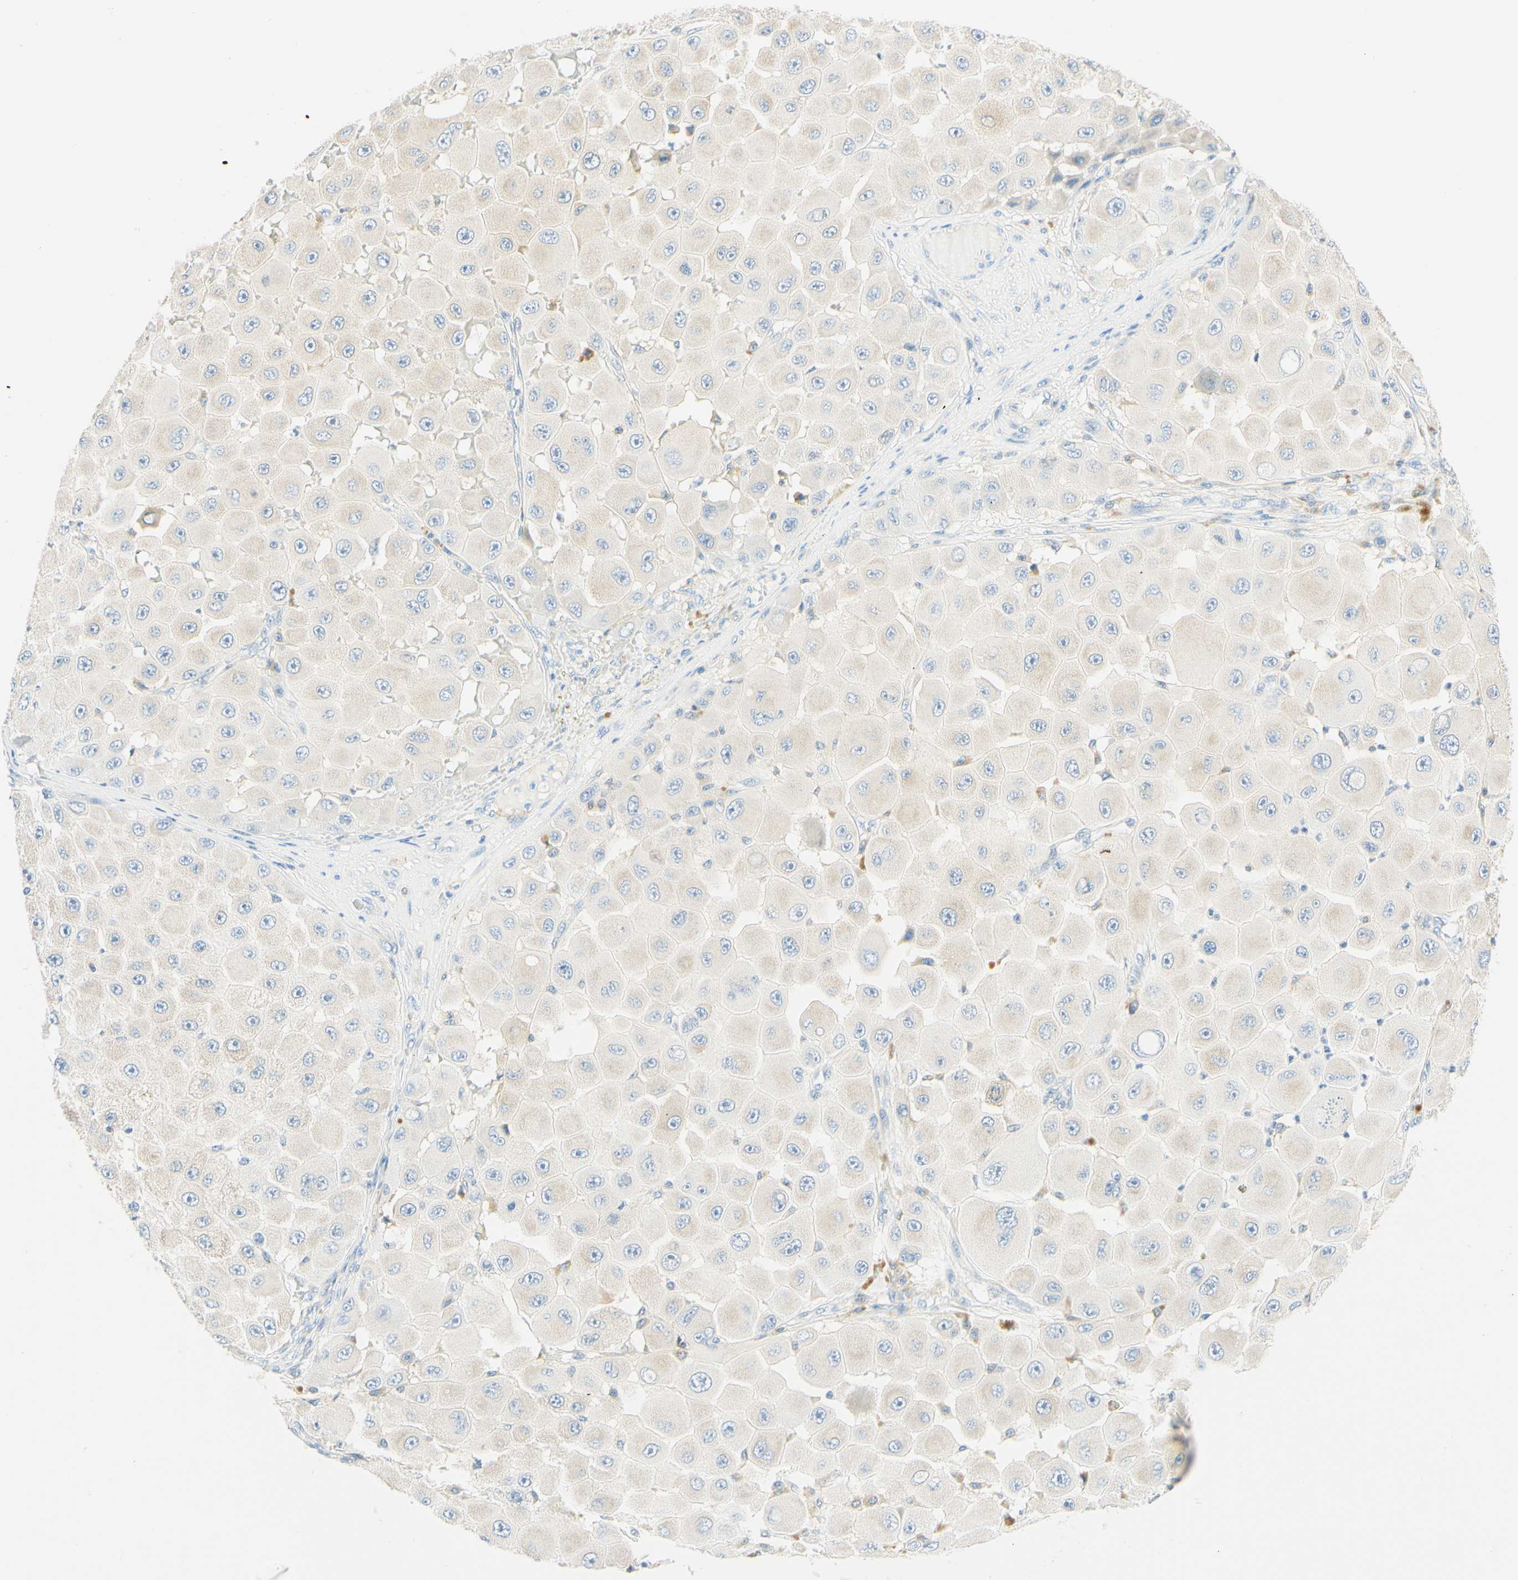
{"staining": {"intensity": "negative", "quantity": "none", "location": "none"}, "tissue": "melanoma", "cell_type": "Tumor cells", "image_type": "cancer", "snomed": [{"axis": "morphology", "description": "Malignant melanoma, NOS"}, {"axis": "topography", "description": "Skin"}], "caption": "An immunohistochemistry (IHC) histopathology image of melanoma is shown. There is no staining in tumor cells of melanoma. (Brightfield microscopy of DAB immunohistochemistry at high magnification).", "gene": "LAT", "patient": {"sex": "female", "age": 81}}